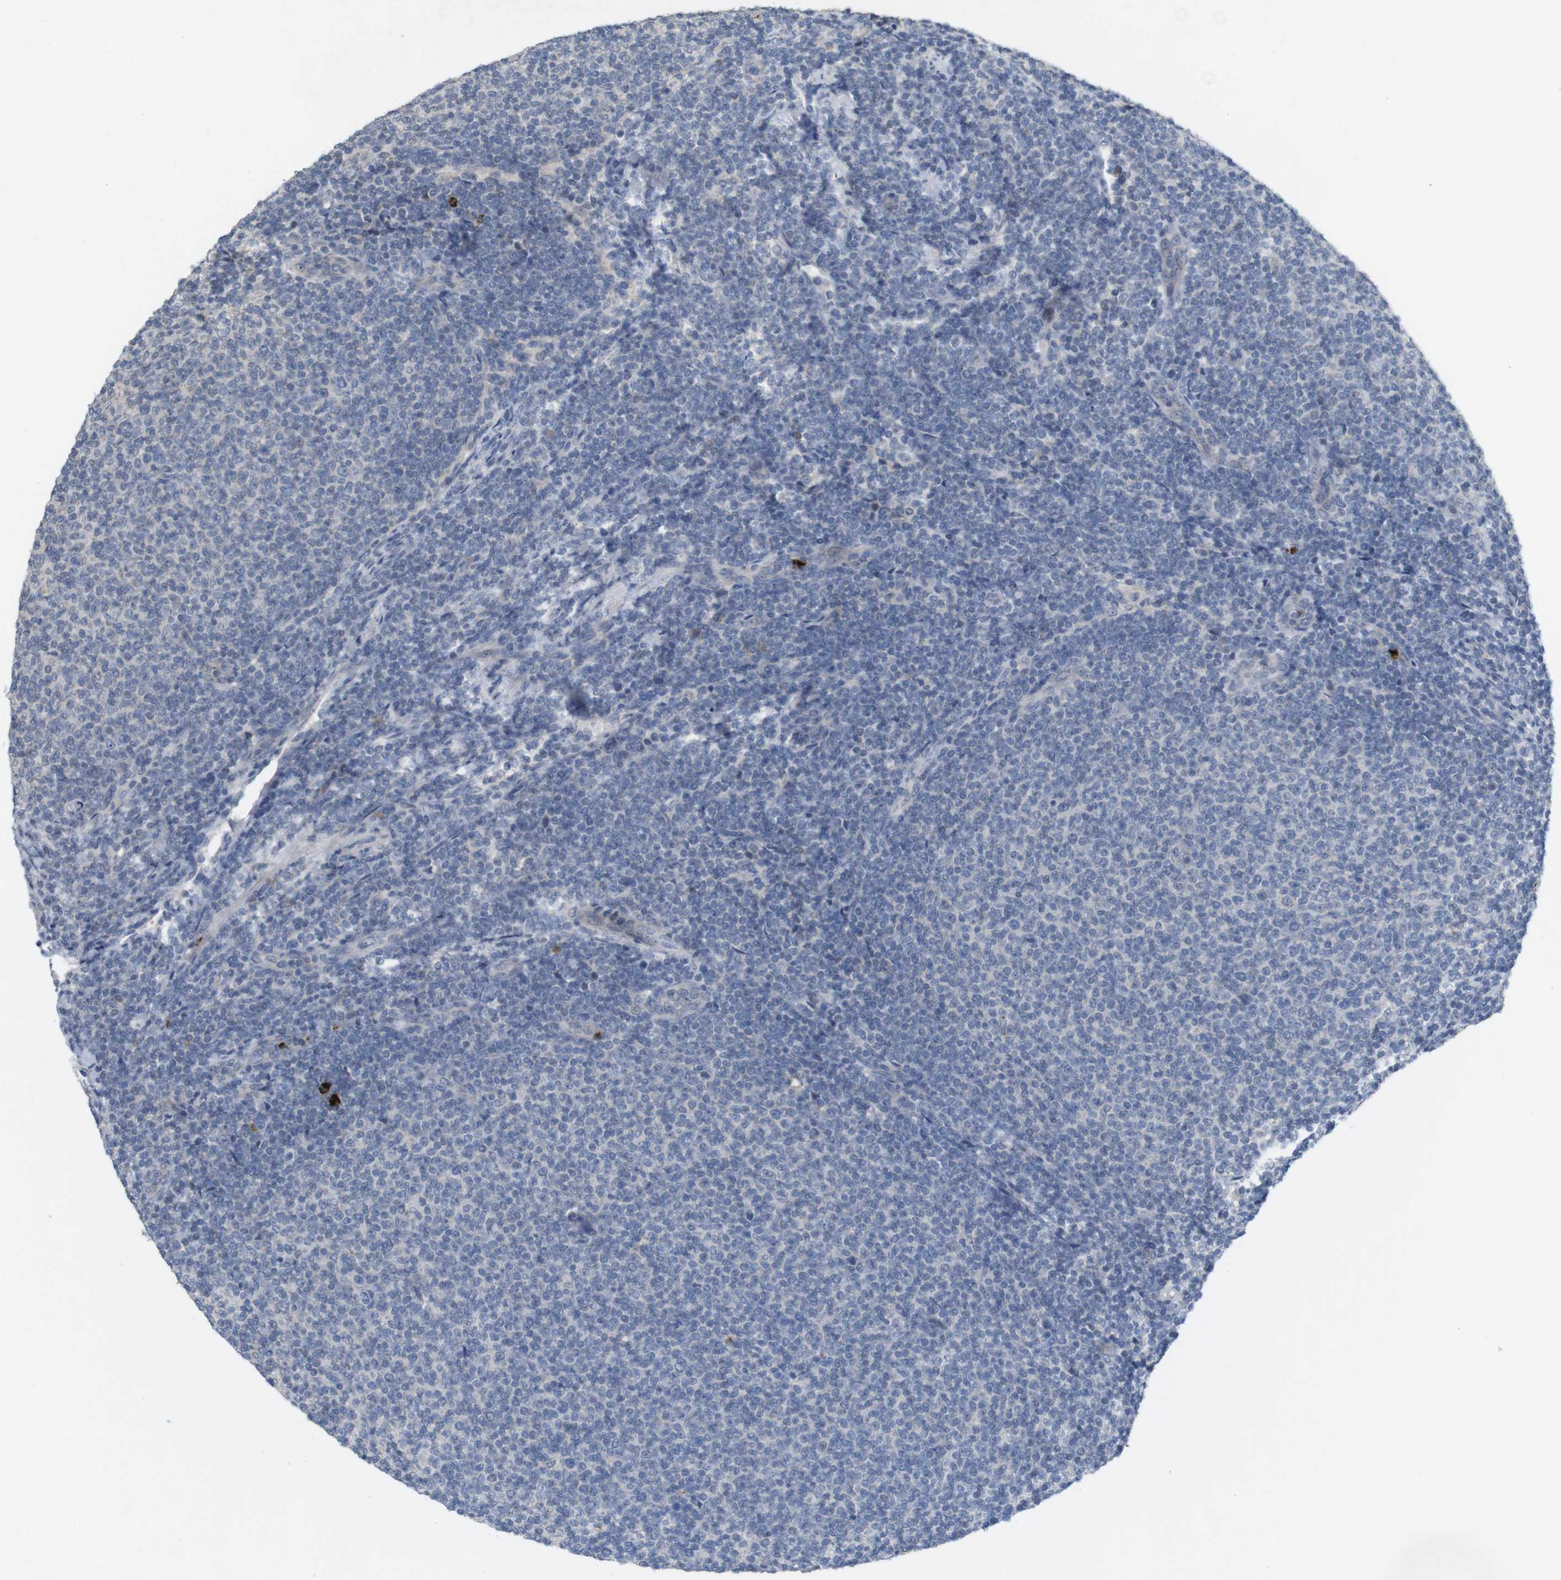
{"staining": {"intensity": "negative", "quantity": "none", "location": "none"}, "tissue": "lymphoma", "cell_type": "Tumor cells", "image_type": "cancer", "snomed": [{"axis": "morphology", "description": "Malignant lymphoma, non-Hodgkin's type, Low grade"}, {"axis": "topography", "description": "Lymph node"}], "caption": "The IHC micrograph has no significant staining in tumor cells of malignant lymphoma, non-Hodgkin's type (low-grade) tissue.", "gene": "TSPAN14", "patient": {"sex": "male", "age": 66}}